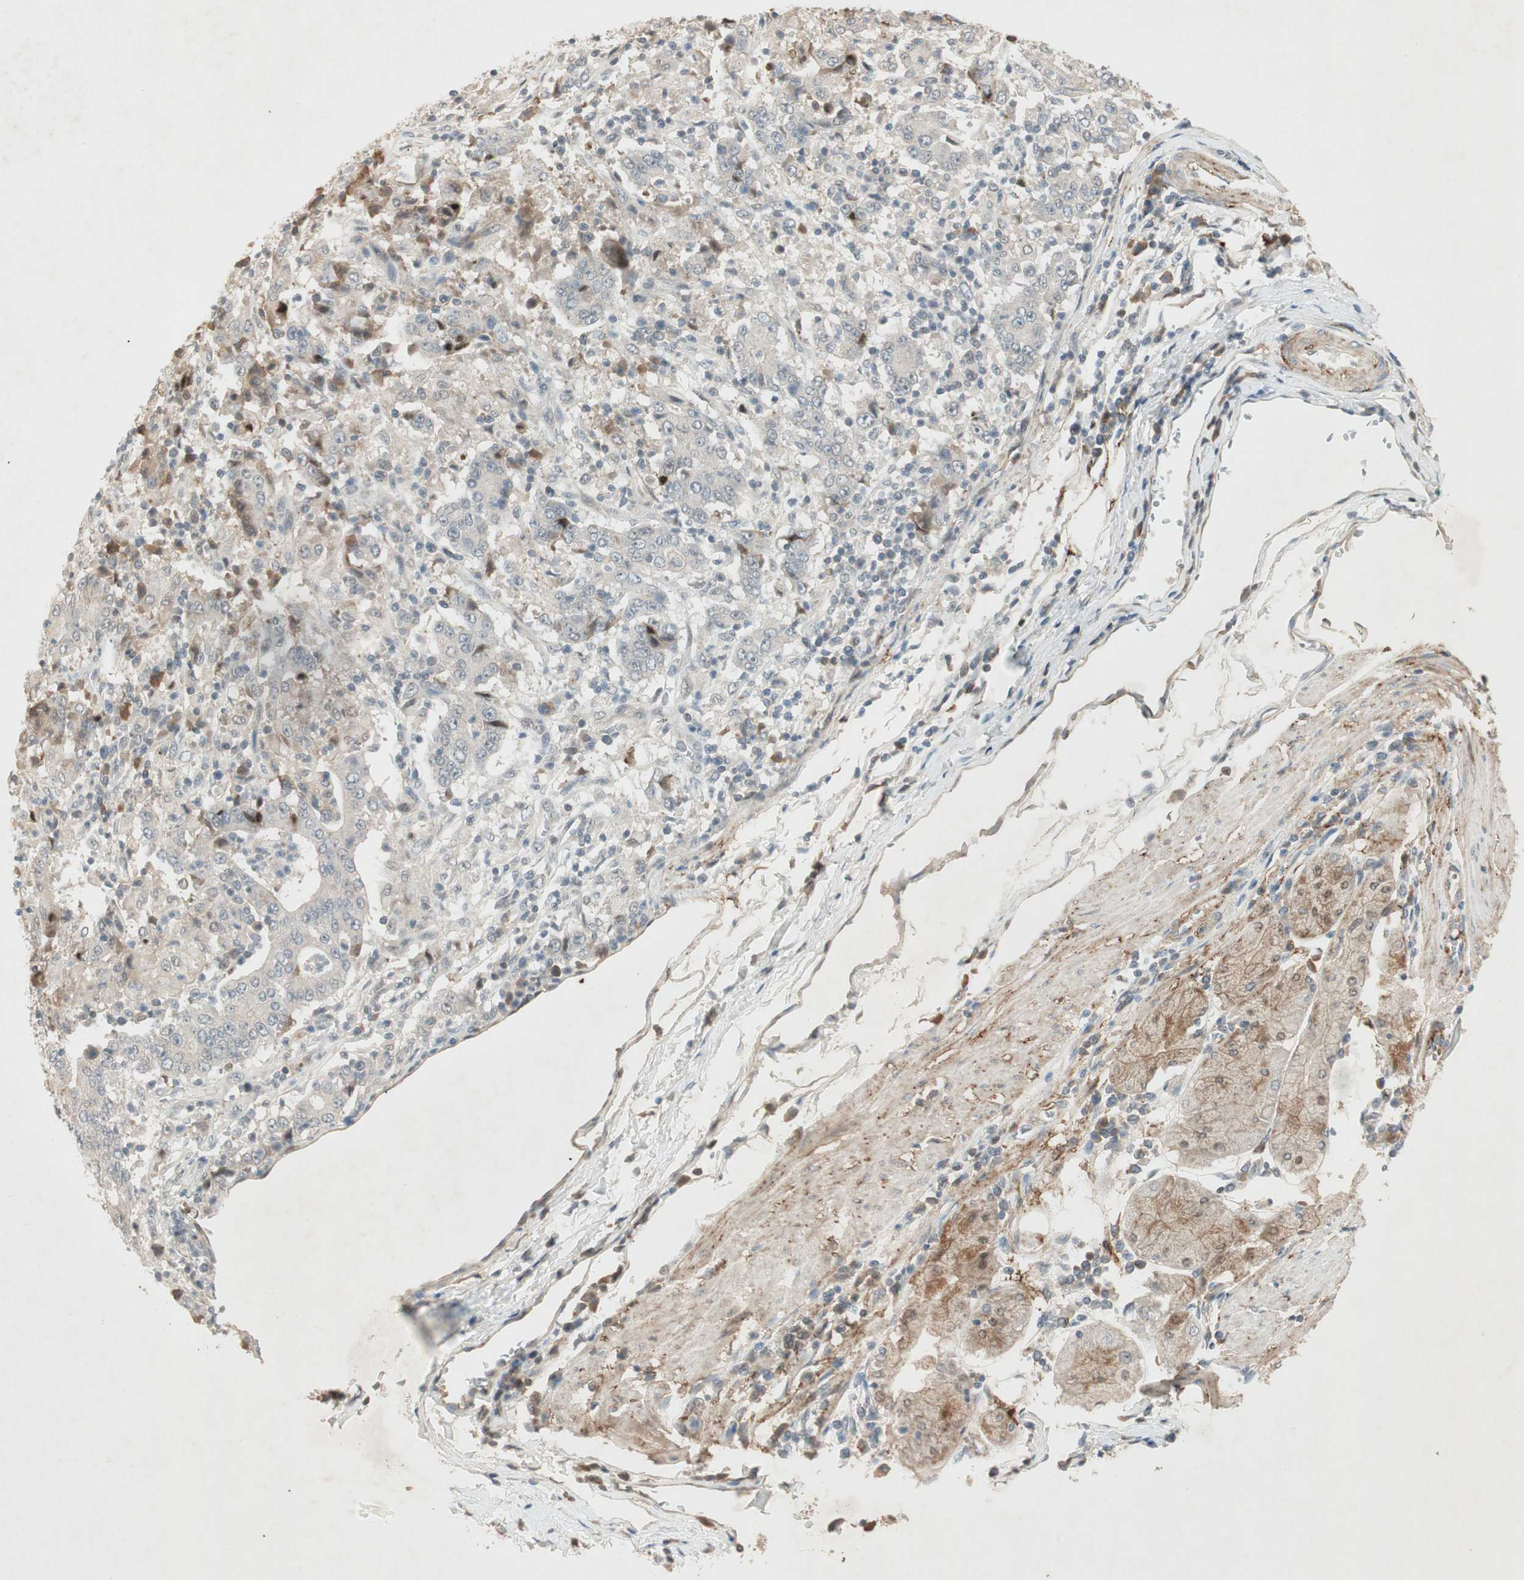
{"staining": {"intensity": "negative", "quantity": "none", "location": "none"}, "tissue": "stomach cancer", "cell_type": "Tumor cells", "image_type": "cancer", "snomed": [{"axis": "morphology", "description": "Normal tissue, NOS"}, {"axis": "morphology", "description": "Adenocarcinoma, NOS"}, {"axis": "topography", "description": "Stomach, upper"}, {"axis": "topography", "description": "Stomach"}], "caption": "A high-resolution image shows immunohistochemistry (IHC) staining of stomach cancer, which reveals no significant staining in tumor cells.", "gene": "RNGTT", "patient": {"sex": "male", "age": 59}}